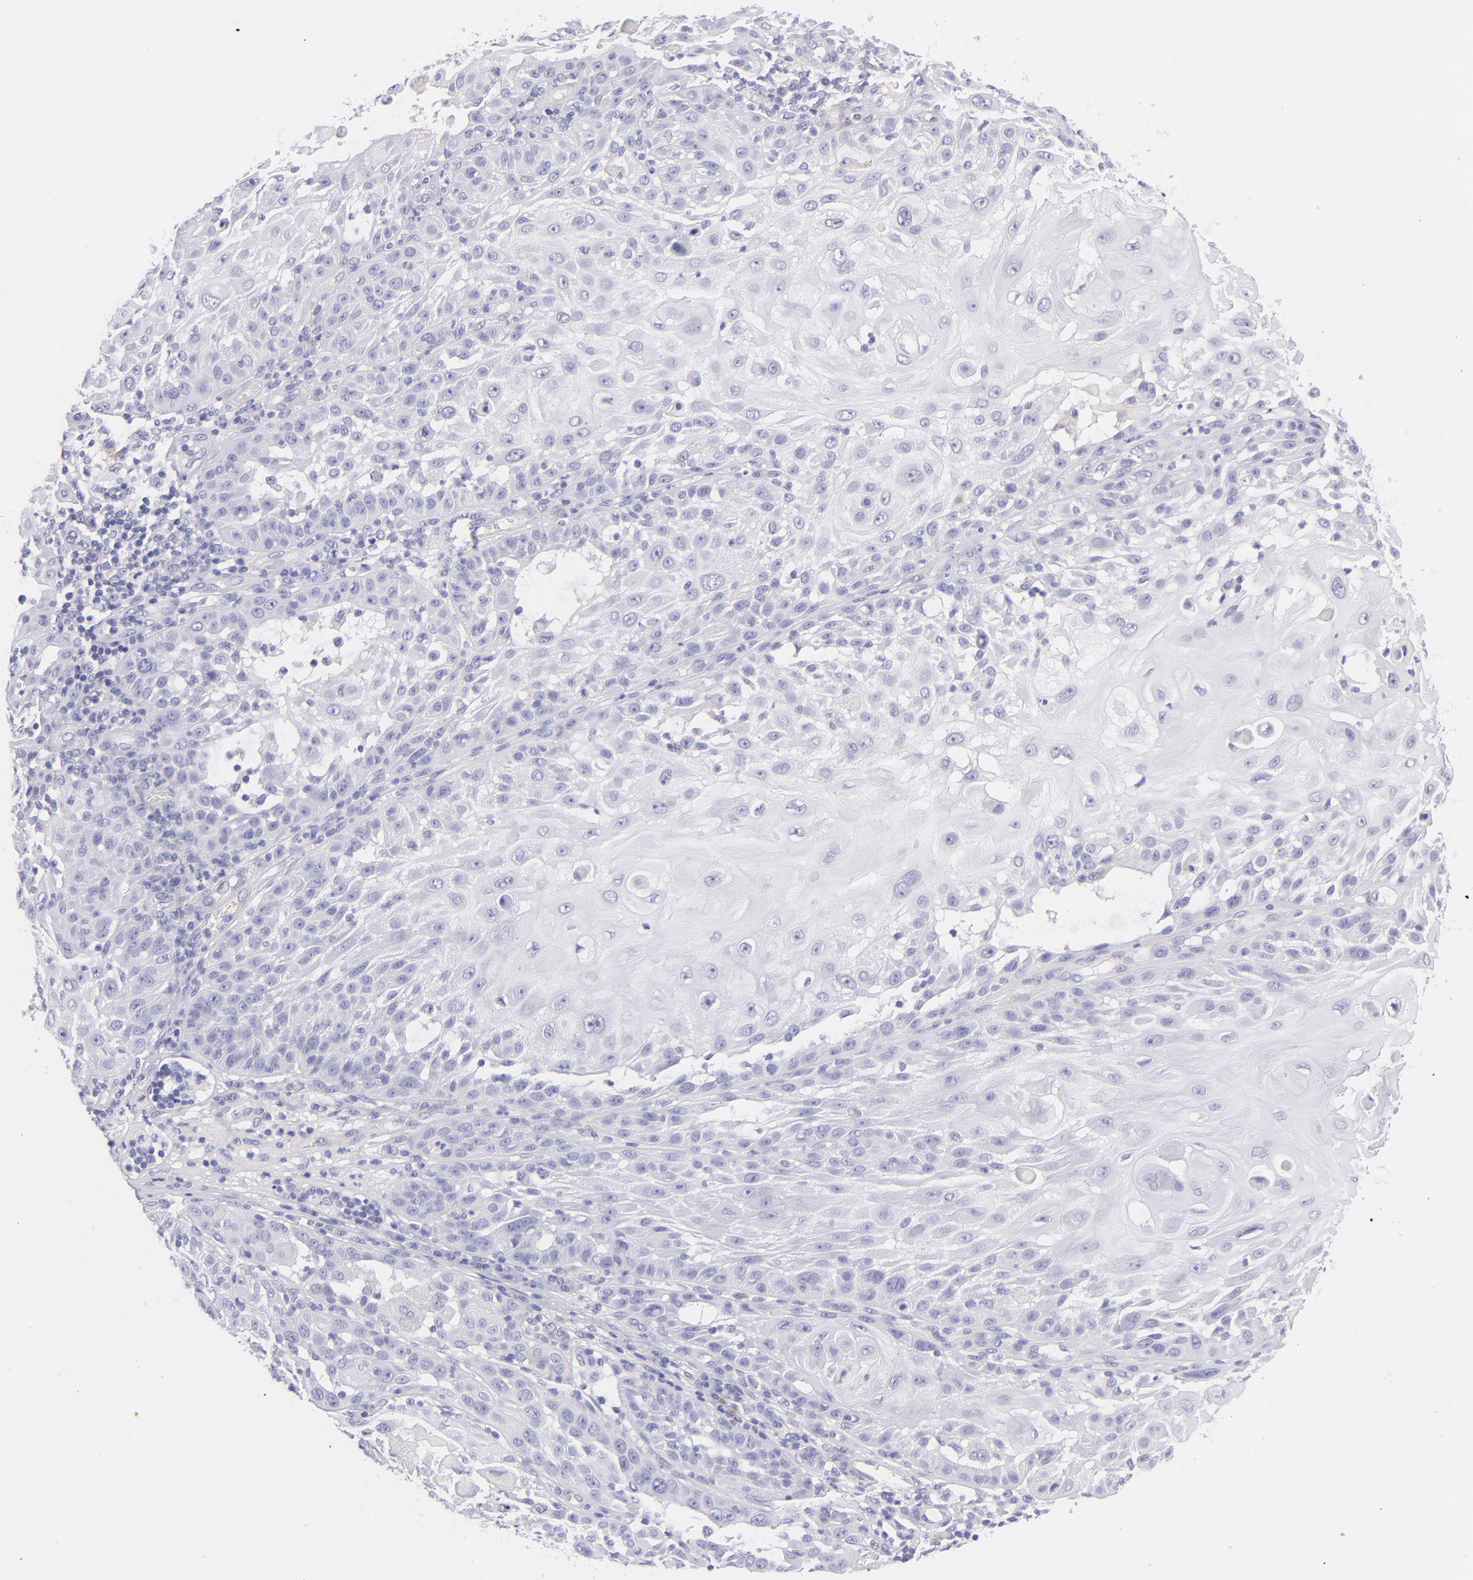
{"staining": {"intensity": "negative", "quantity": "none", "location": "none"}, "tissue": "skin cancer", "cell_type": "Tumor cells", "image_type": "cancer", "snomed": [{"axis": "morphology", "description": "Squamous cell carcinoma, NOS"}, {"axis": "topography", "description": "Skin"}], "caption": "Skin cancer (squamous cell carcinoma) was stained to show a protein in brown. There is no significant staining in tumor cells.", "gene": "CD81", "patient": {"sex": "female", "age": 89}}